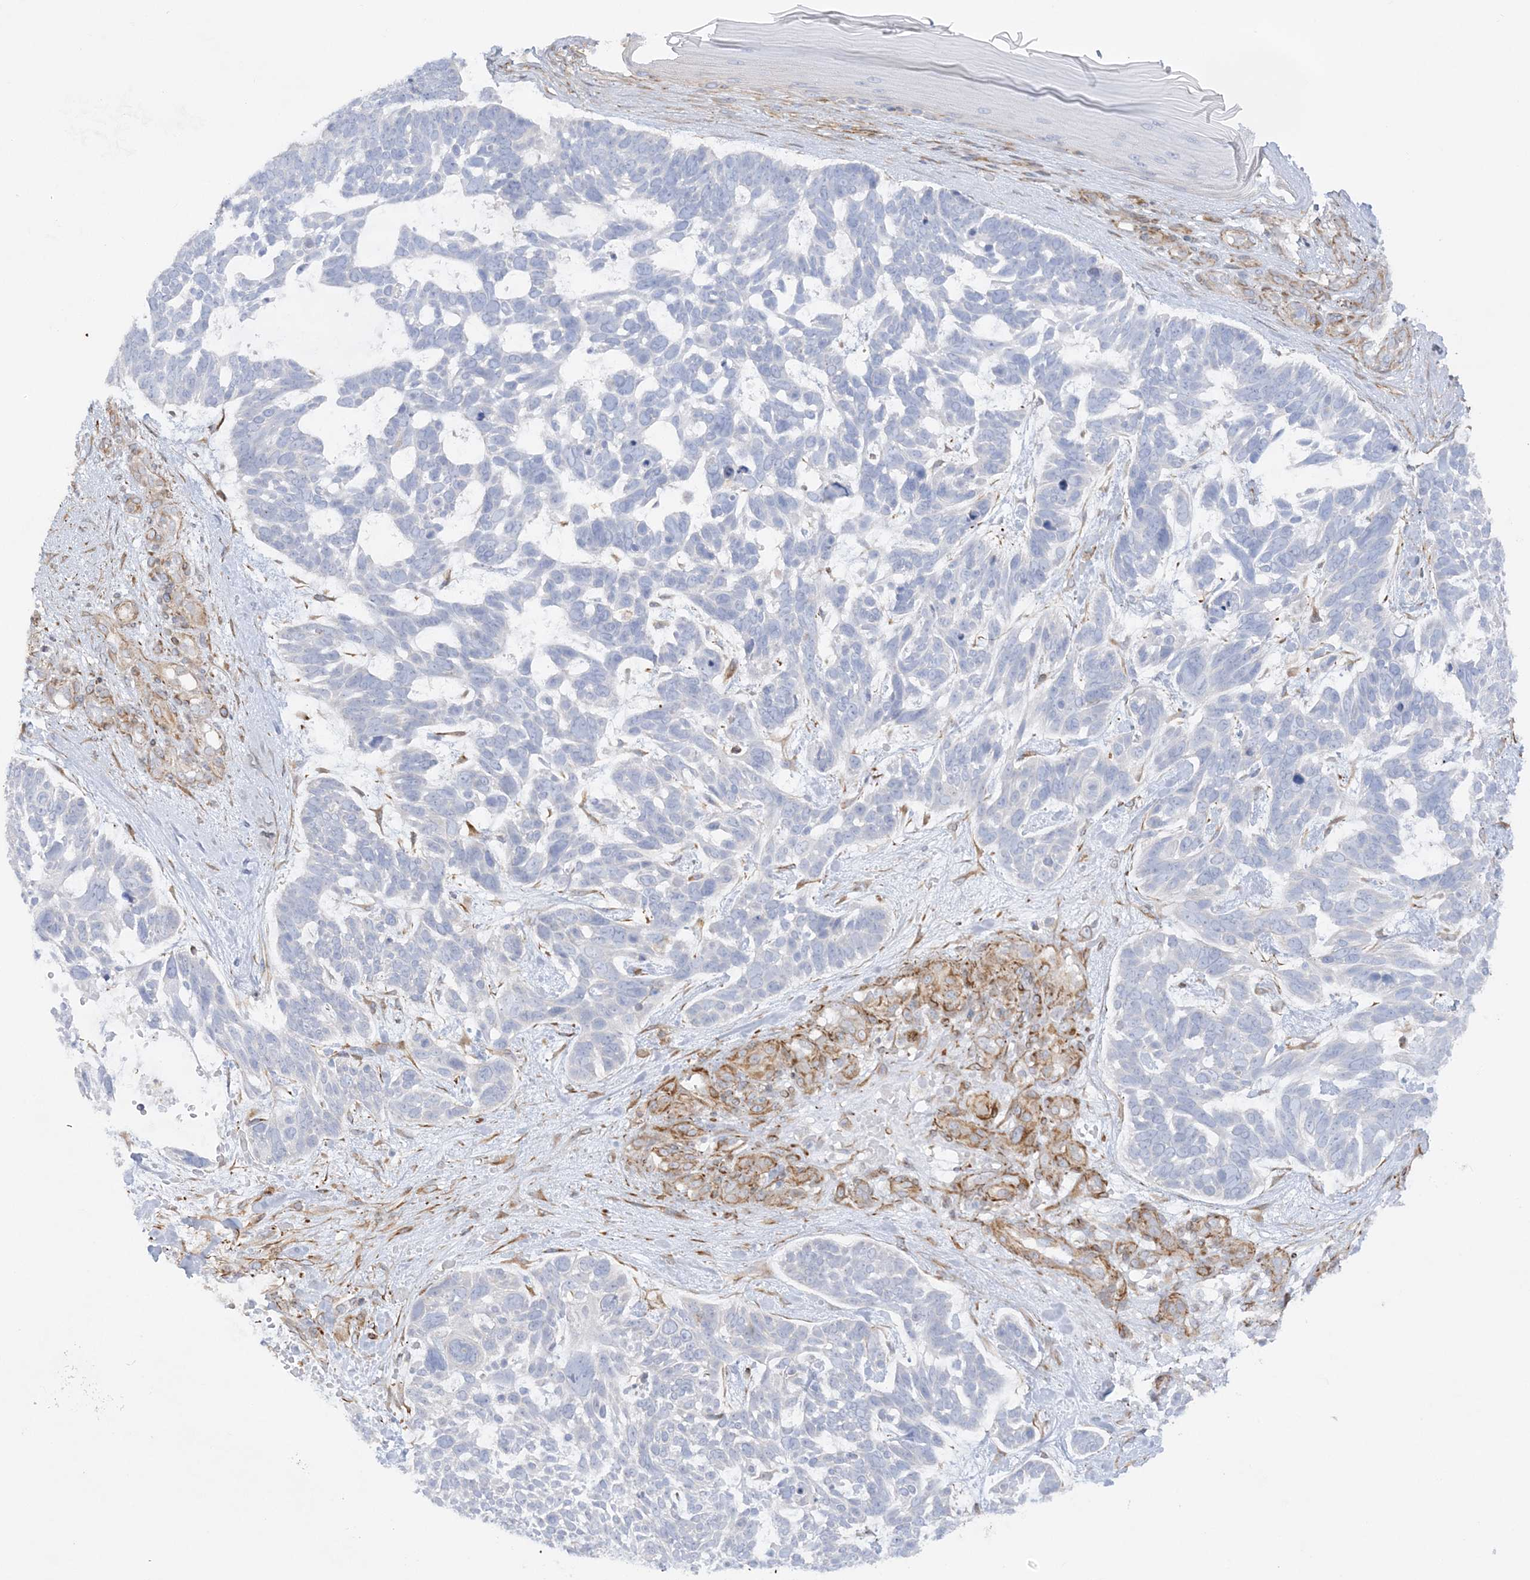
{"staining": {"intensity": "negative", "quantity": "none", "location": "none"}, "tissue": "skin cancer", "cell_type": "Tumor cells", "image_type": "cancer", "snomed": [{"axis": "morphology", "description": "Basal cell carcinoma"}, {"axis": "topography", "description": "Skin"}], "caption": "Skin cancer (basal cell carcinoma) was stained to show a protein in brown. There is no significant positivity in tumor cells. (DAB (3,3'-diaminobenzidine) IHC, high magnification).", "gene": "SCLT1", "patient": {"sex": "male", "age": 88}}